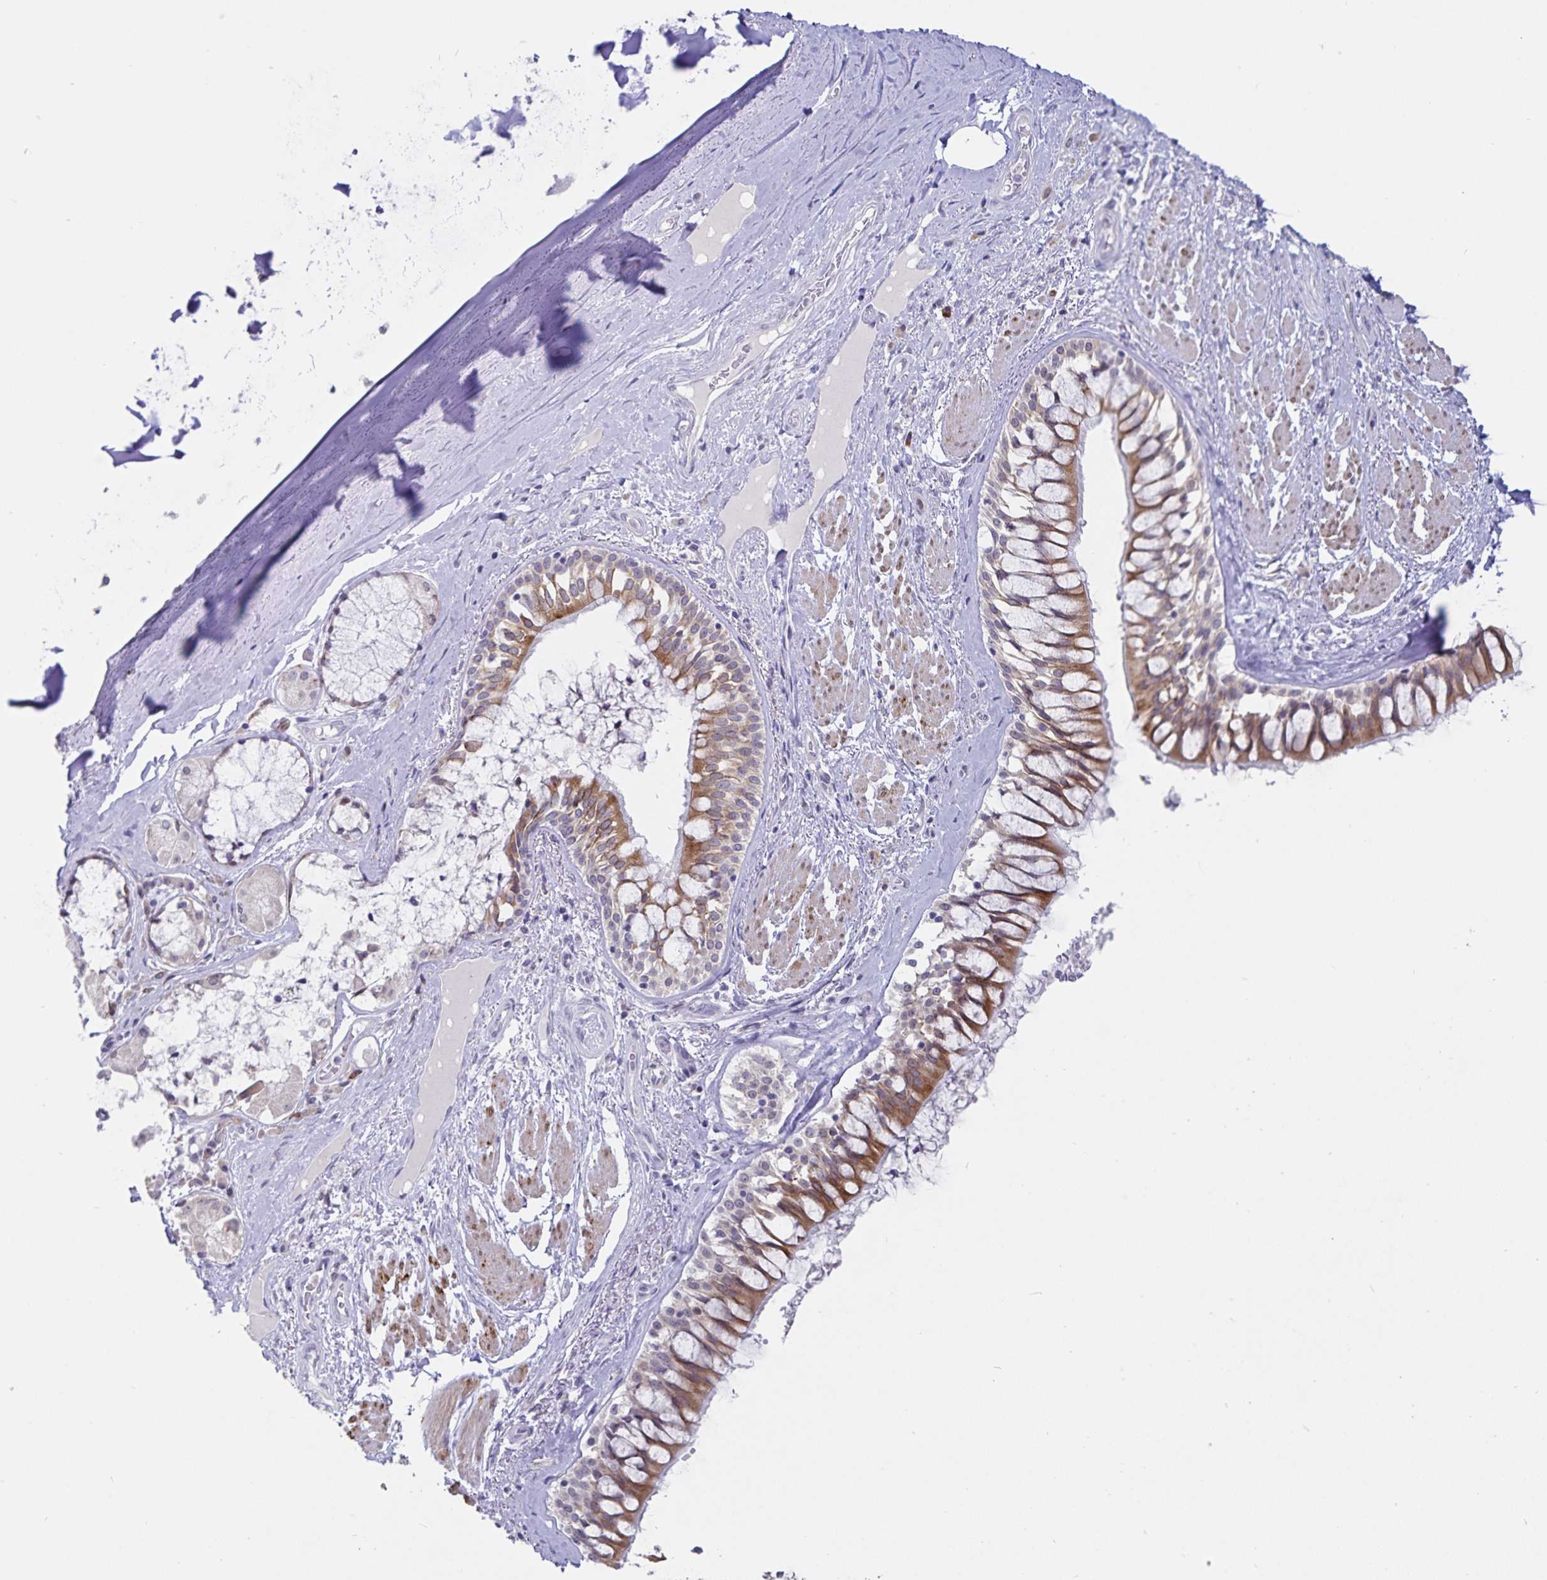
{"staining": {"intensity": "negative", "quantity": "none", "location": "none"}, "tissue": "adipose tissue", "cell_type": "Adipocytes", "image_type": "normal", "snomed": [{"axis": "morphology", "description": "Normal tissue, NOS"}, {"axis": "topography", "description": "Cartilage tissue"}, {"axis": "topography", "description": "Bronchus"}], "caption": "This is a micrograph of immunohistochemistry (IHC) staining of benign adipose tissue, which shows no staining in adipocytes.", "gene": "ATP2A2", "patient": {"sex": "male", "age": 64}}